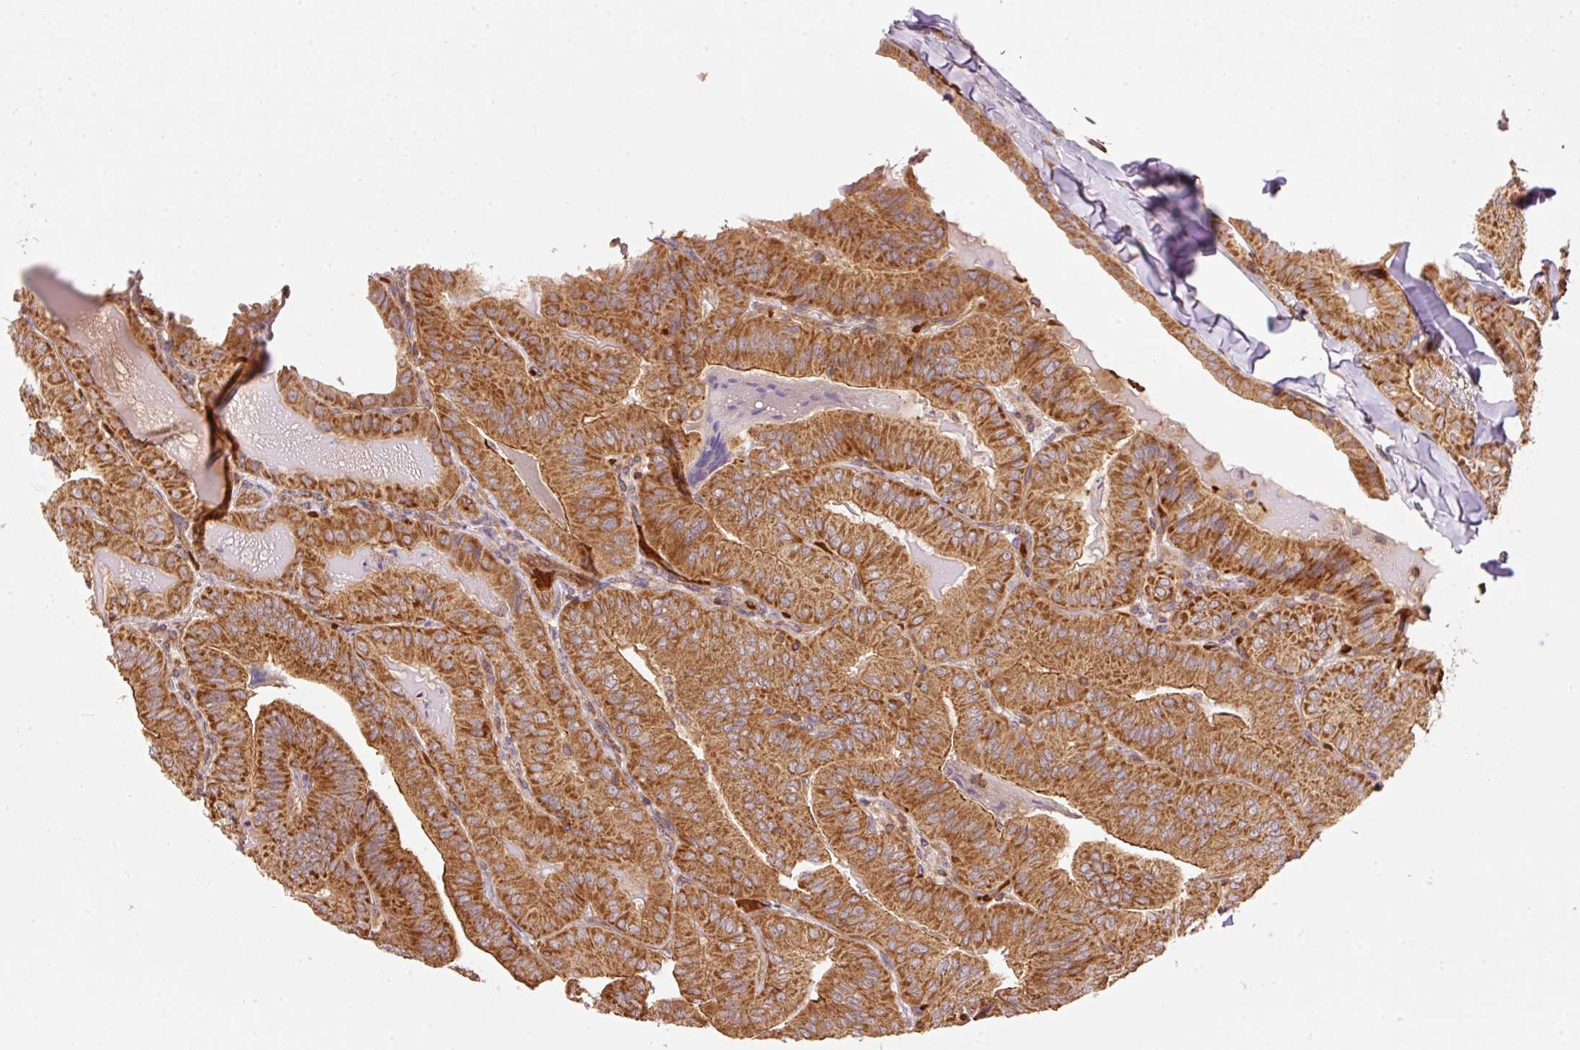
{"staining": {"intensity": "strong", "quantity": ">75%", "location": "cytoplasmic/membranous"}, "tissue": "thyroid cancer", "cell_type": "Tumor cells", "image_type": "cancer", "snomed": [{"axis": "morphology", "description": "Papillary adenocarcinoma, NOS"}, {"axis": "topography", "description": "Thyroid gland"}], "caption": "Immunohistochemistry of human thyroid cancer demonstrates high levels of strong cytoplasmic/membranous expression in about >75% of tumor cells.", "gene": "ADCY4", "patient": {"sex": "female", "age": 68}}